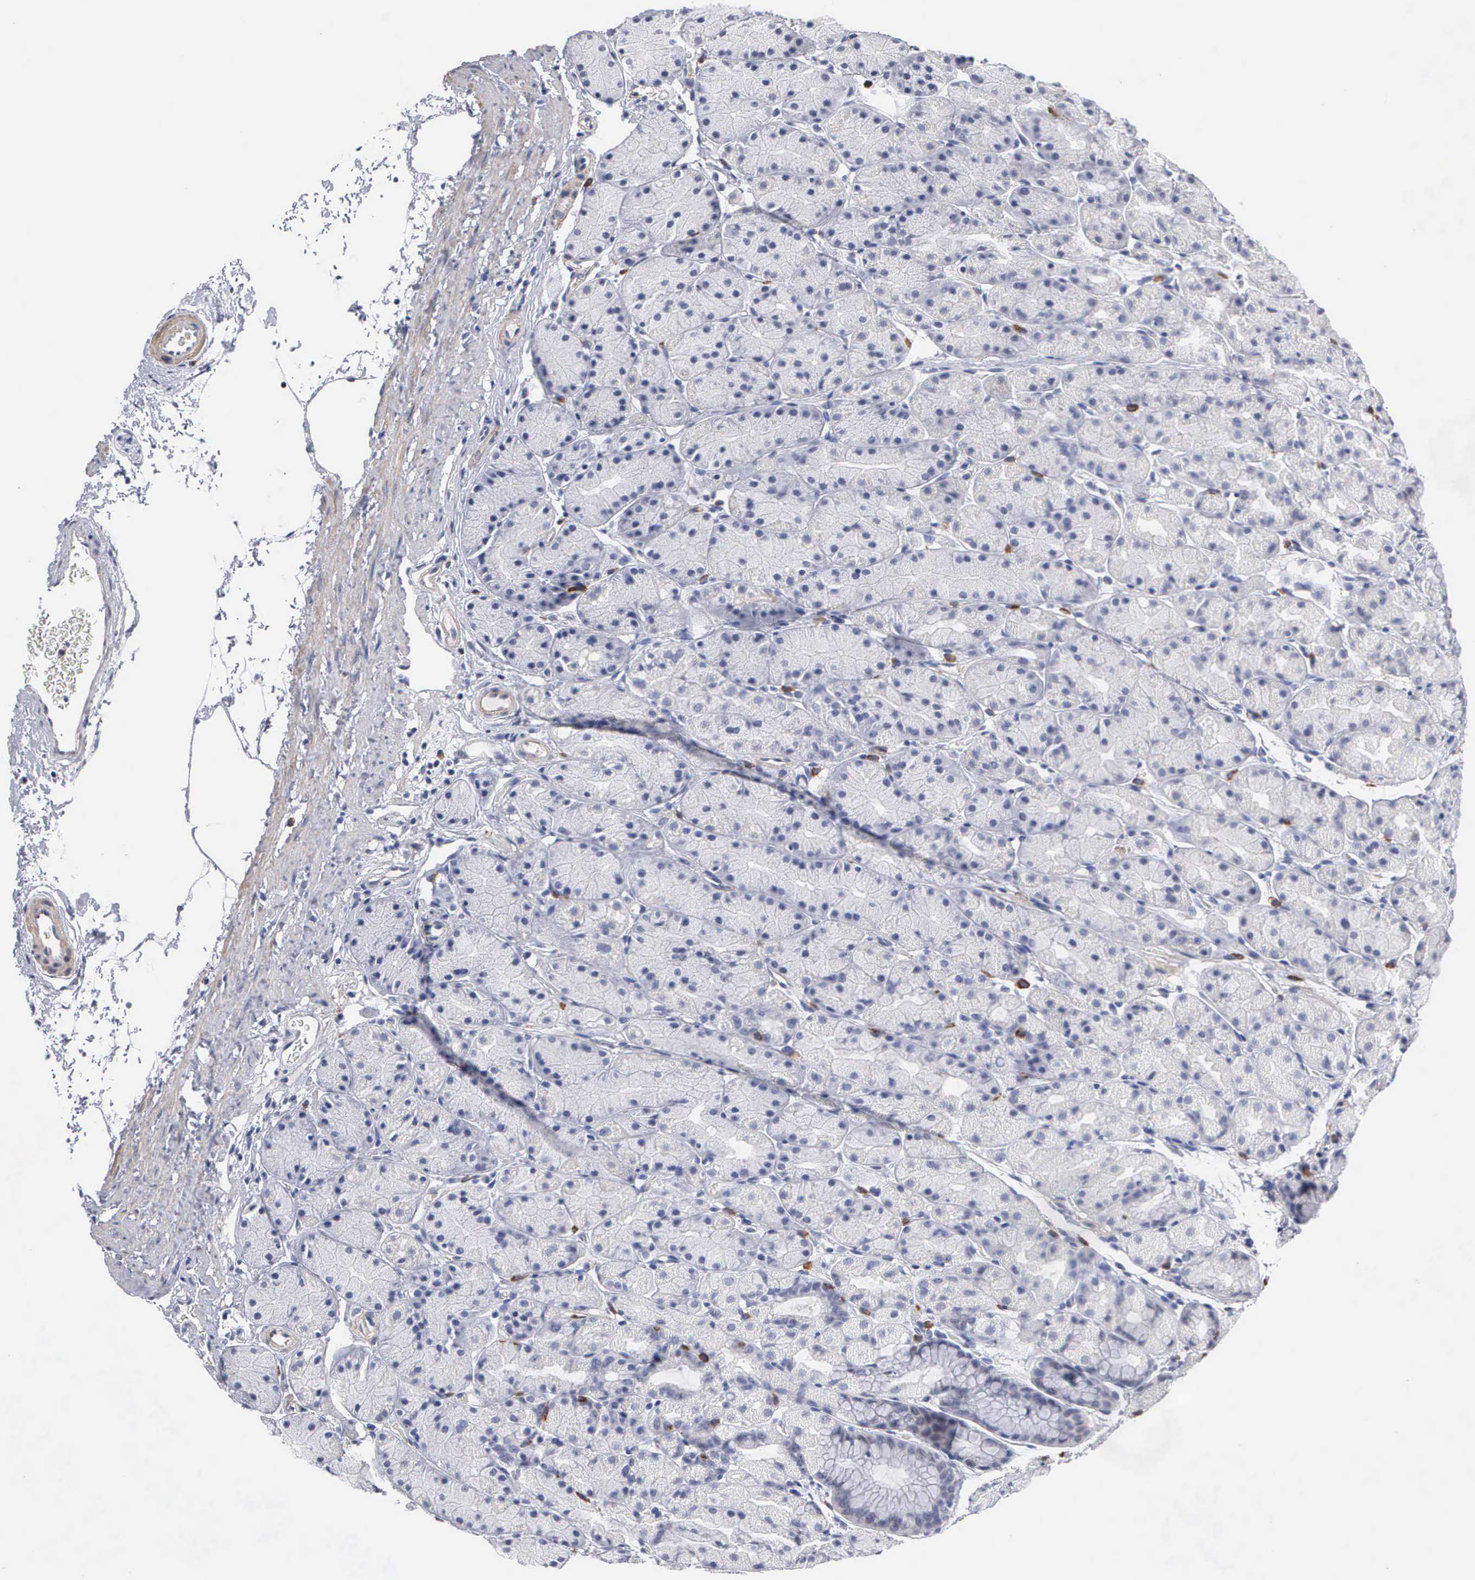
{"staining": {"intensity": "negative", "quantity": "none", "location": "none"}, "tissue": "stomach", "cell_type": "Glandular cells", "image_type": "normal", "snomed": [{"axis": "morphology", "description": "Adenocarcinoma, NOS"}, {"axis": "topography", "description": "Stomach, upper"}], "caption": "DAB immunohistochemical staining of benign human stomach reveals no significant staining in glandular cells.", "gene": "ELFN2", "patient": {"sex": "male", "age": 47}}